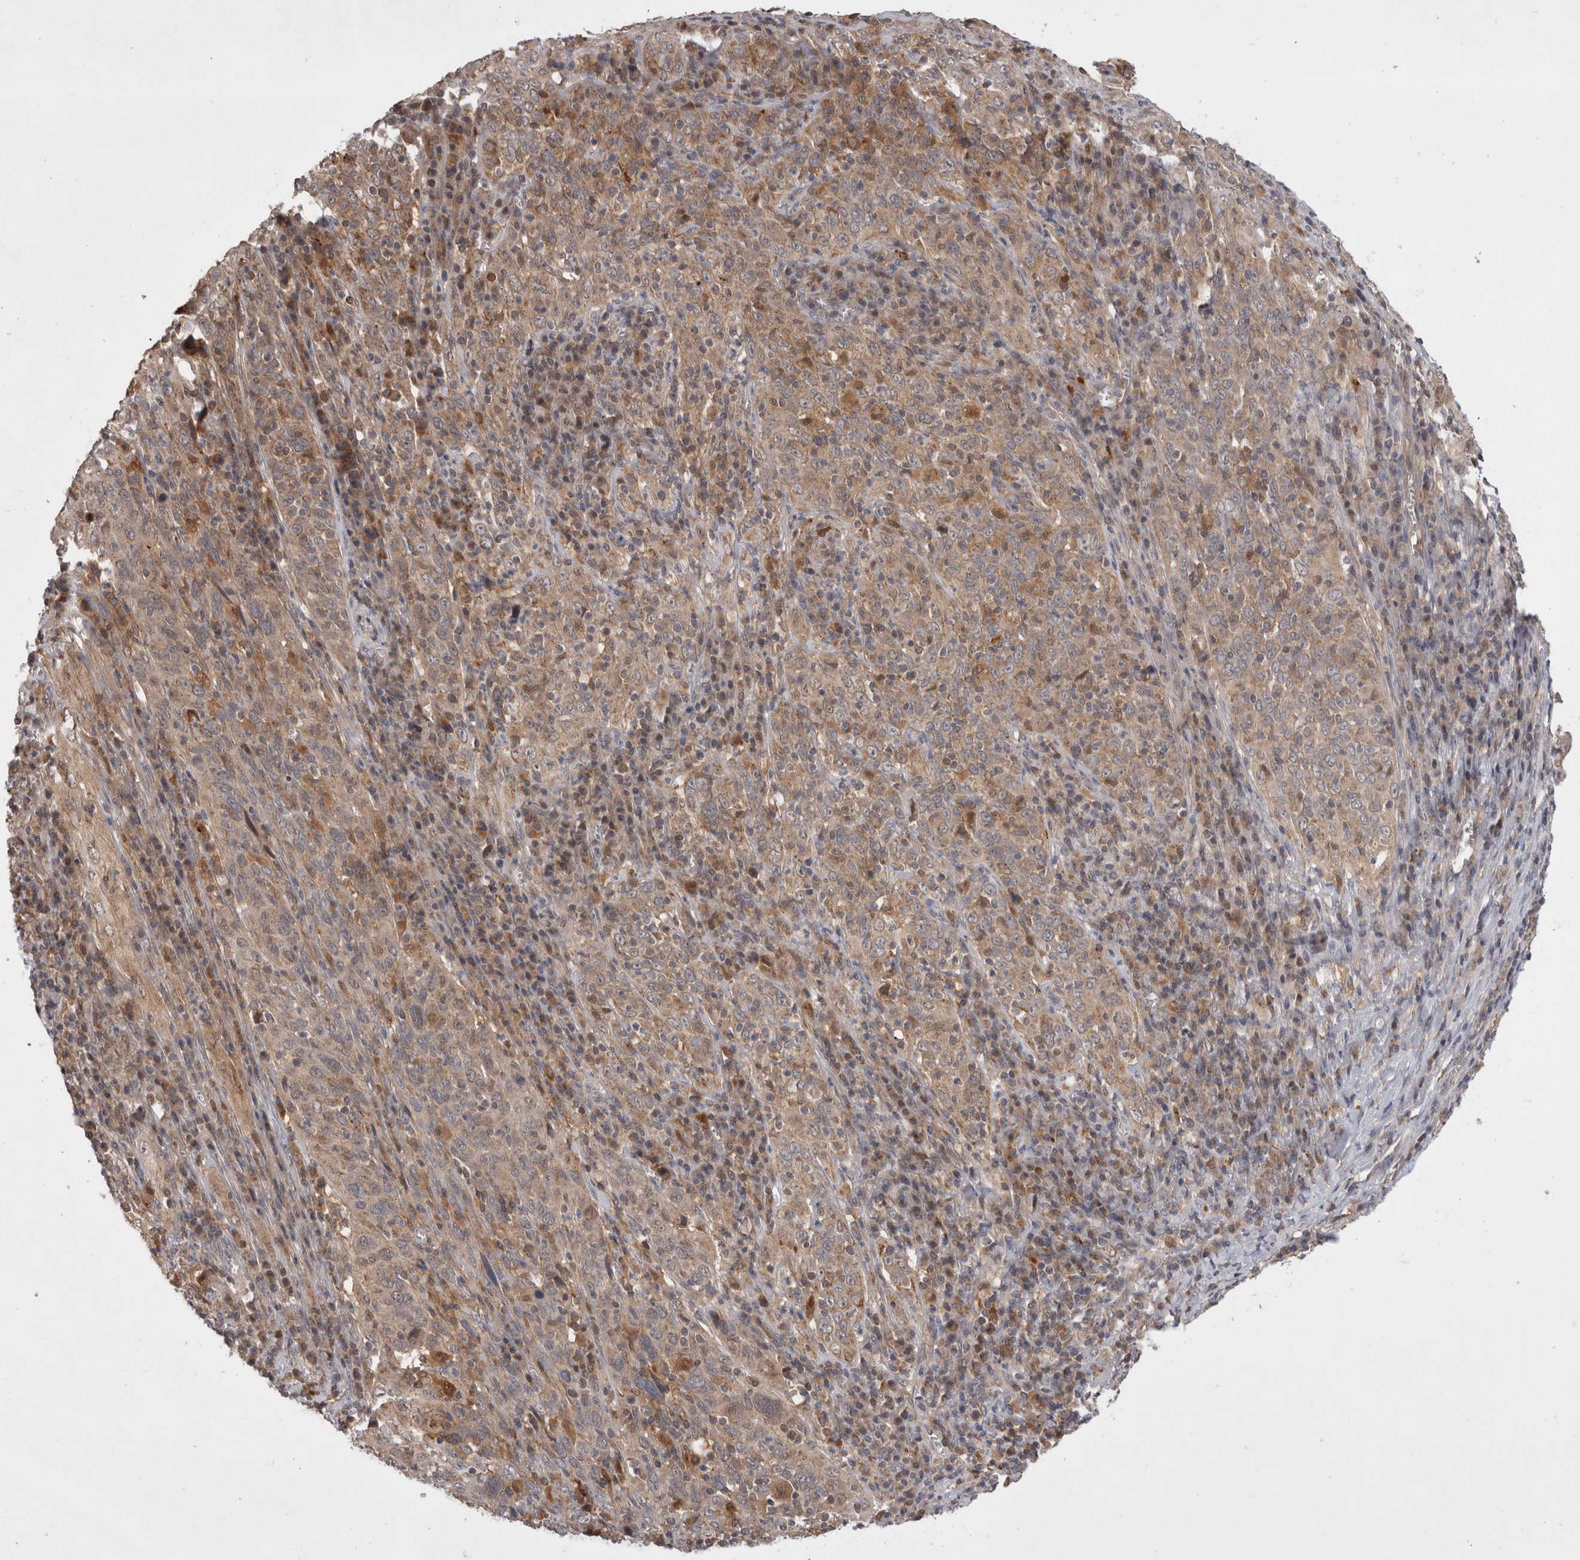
{"staining": {"intensity": "moderate", "quantity": ">75%", "location": "cytoplasmic/membranous"}, "tissue": "cervical cancer", "cell_type": "Tumor cells", "image_type": "cancer", "snomed": [{"axis": "morphology", "description": "Squamous cell carcinoma, NOS"}, {"axis": "topography", "description": "Cervix"}], "caption": "IHC of cervical cancer (squamous cell carcinoma) exhibits medium levels of moderate cytoplasmic/membranous expression in approximately >75% of tumor cells.", "gene": "MRPL37", "patient": {"sex": "female", "age": 46}}